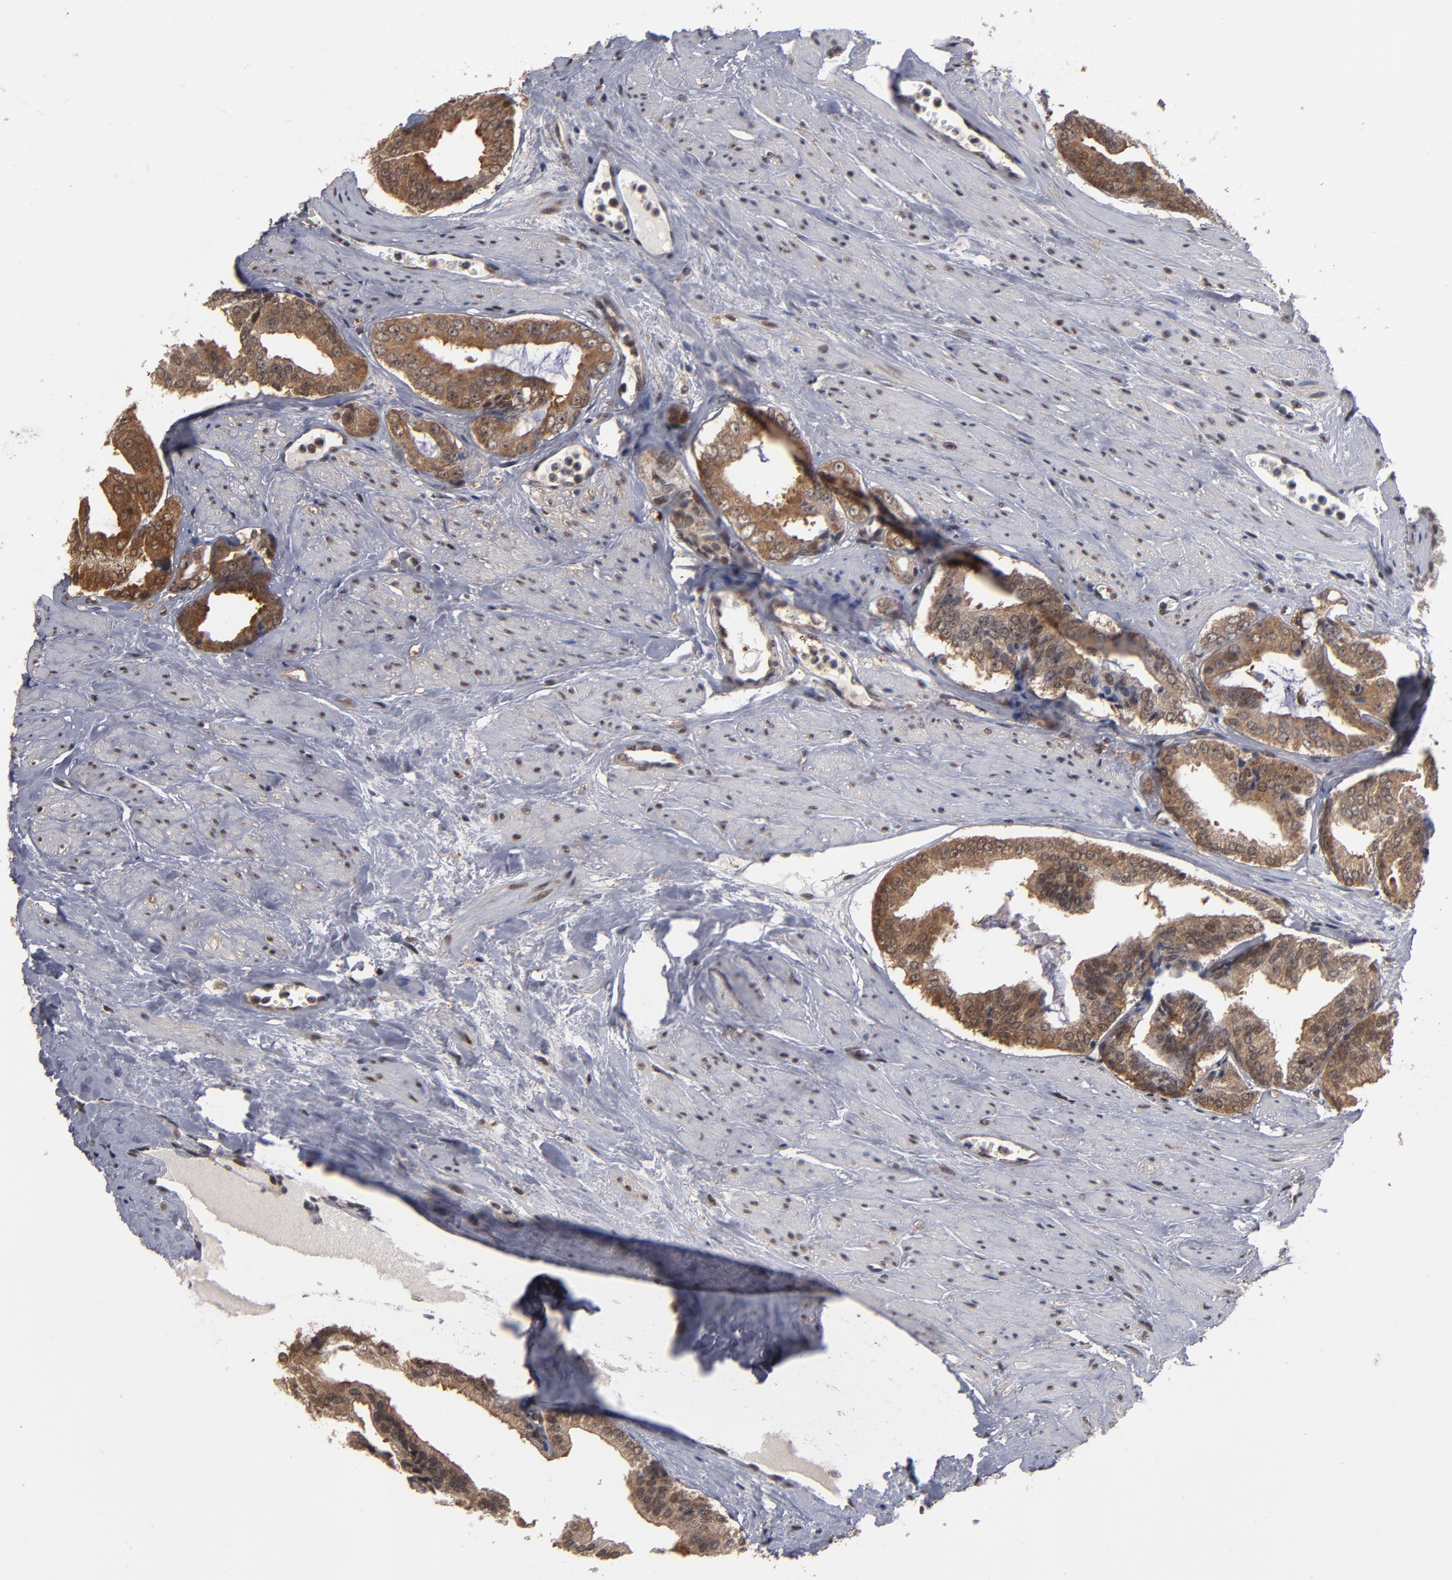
{"staining": {"intensity": "moderate", "quantity": ">75%", "location": "cytoplasmic/membranous,nuclear"}, "tissue": "prostate cancer", "cell_type": "Tumor cells", "image_type": "cancer", "snomed": [{"axis": "morphology", "description": "Adenocarcinoma, Medium grade"}, {"axis": "topography", "description": "Prostate"}], "caption": "Immunohistochemistry (IHC) micrograph of neoplastic tissue: medium-grade adenocarcinoma (prostate) stained using IHC demonstrates medium levels of moderate protein expression localized specifically in the cytoplasmic/membranous and nuclear of tumor cells, appearing as a cytoplasmic/membranous and nuclear brown color.", "gene": "HUWE1", "patient": {"sex": "male", "age": 79}}